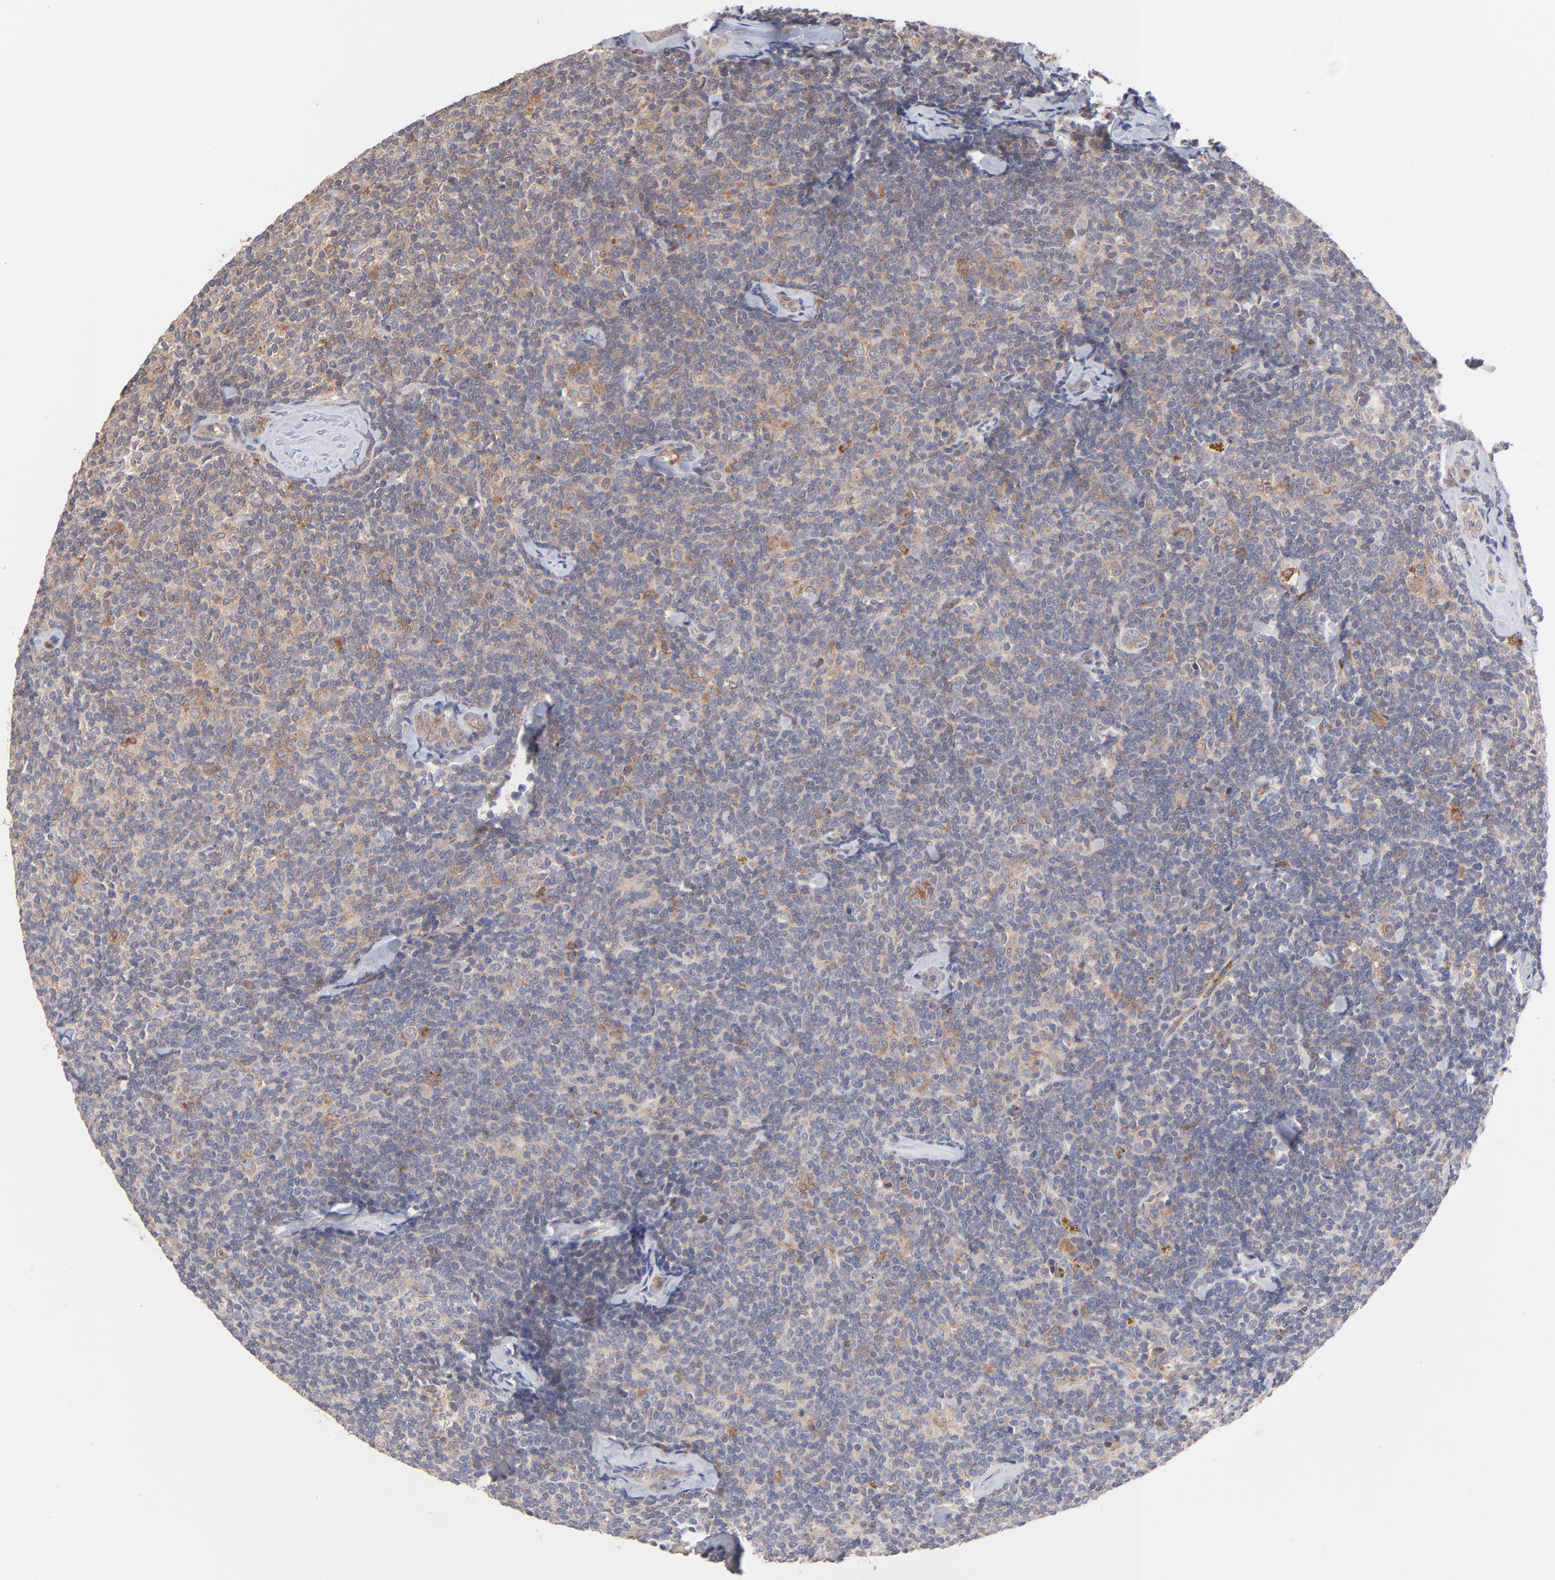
{"staining": {"intensity": "weak", "quantity": "25%-75%", "location": "cytoplasmic/membranous"}, "tissue": "lymphoma", "cell_type": "Tumor cells", "image_type": "cancer", "snomed": [{"axis": "morphology", "description": "Malignant lymphoma, non-Hodgkin's type, Low grade"}, {"axis": "topography", "description": "Lymph node"}], "caption": "Human lymphoma stained with a protein marker demonstrates weak staining in tumor cells.", "gene": "IVNS1ABP", "patient": {"sex": "female", "age": 56}}